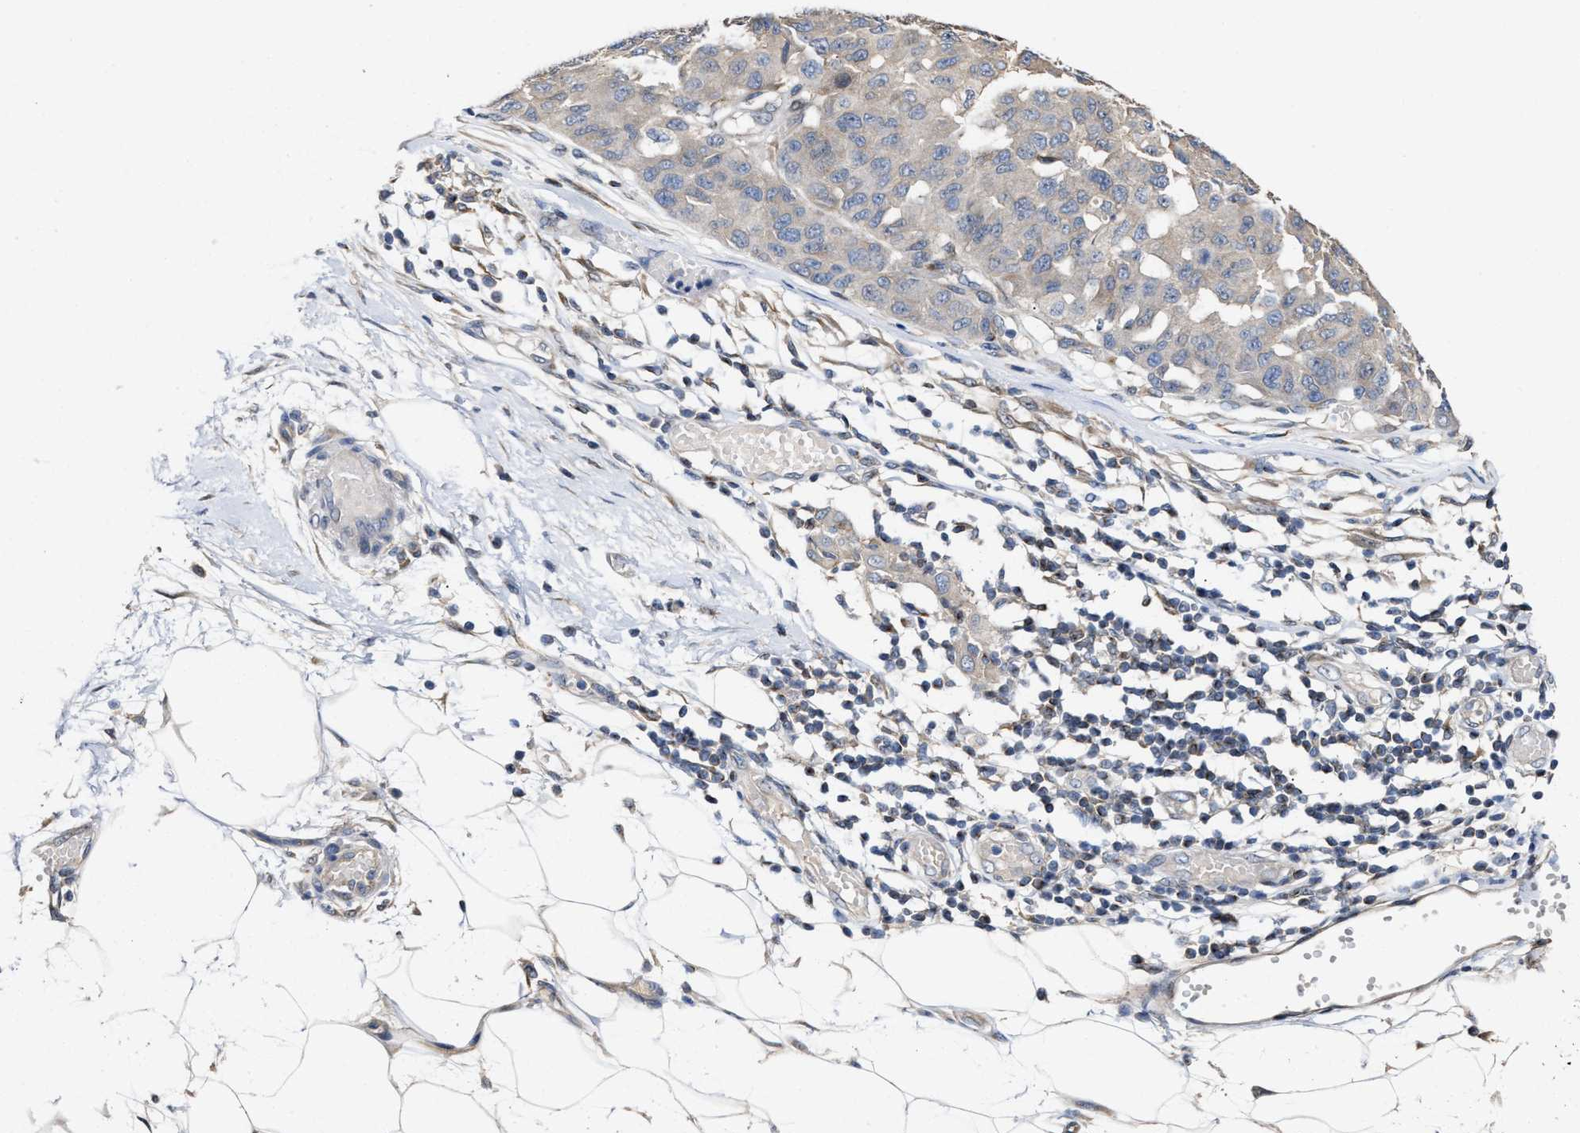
{"staining": {"intensity": "negative", "quantity": "none", "location": "none"}, "tissue": "melanoma", "cell_type": "Tumor cells", "image_type": "cancer", "snomed": [{"axis": "morphology", "description": "Normal tissue, NOS"}, {"axis": "morphology", "description": "Malignant melanoma, NOS"}, {"axis": "topography", "description": "Skin"}], "caption": "This is an IHC image of melanoma. There is no staining in tumor cells.", "gene": "BBLN", "patient": {"sex": "male", "age": 62}}